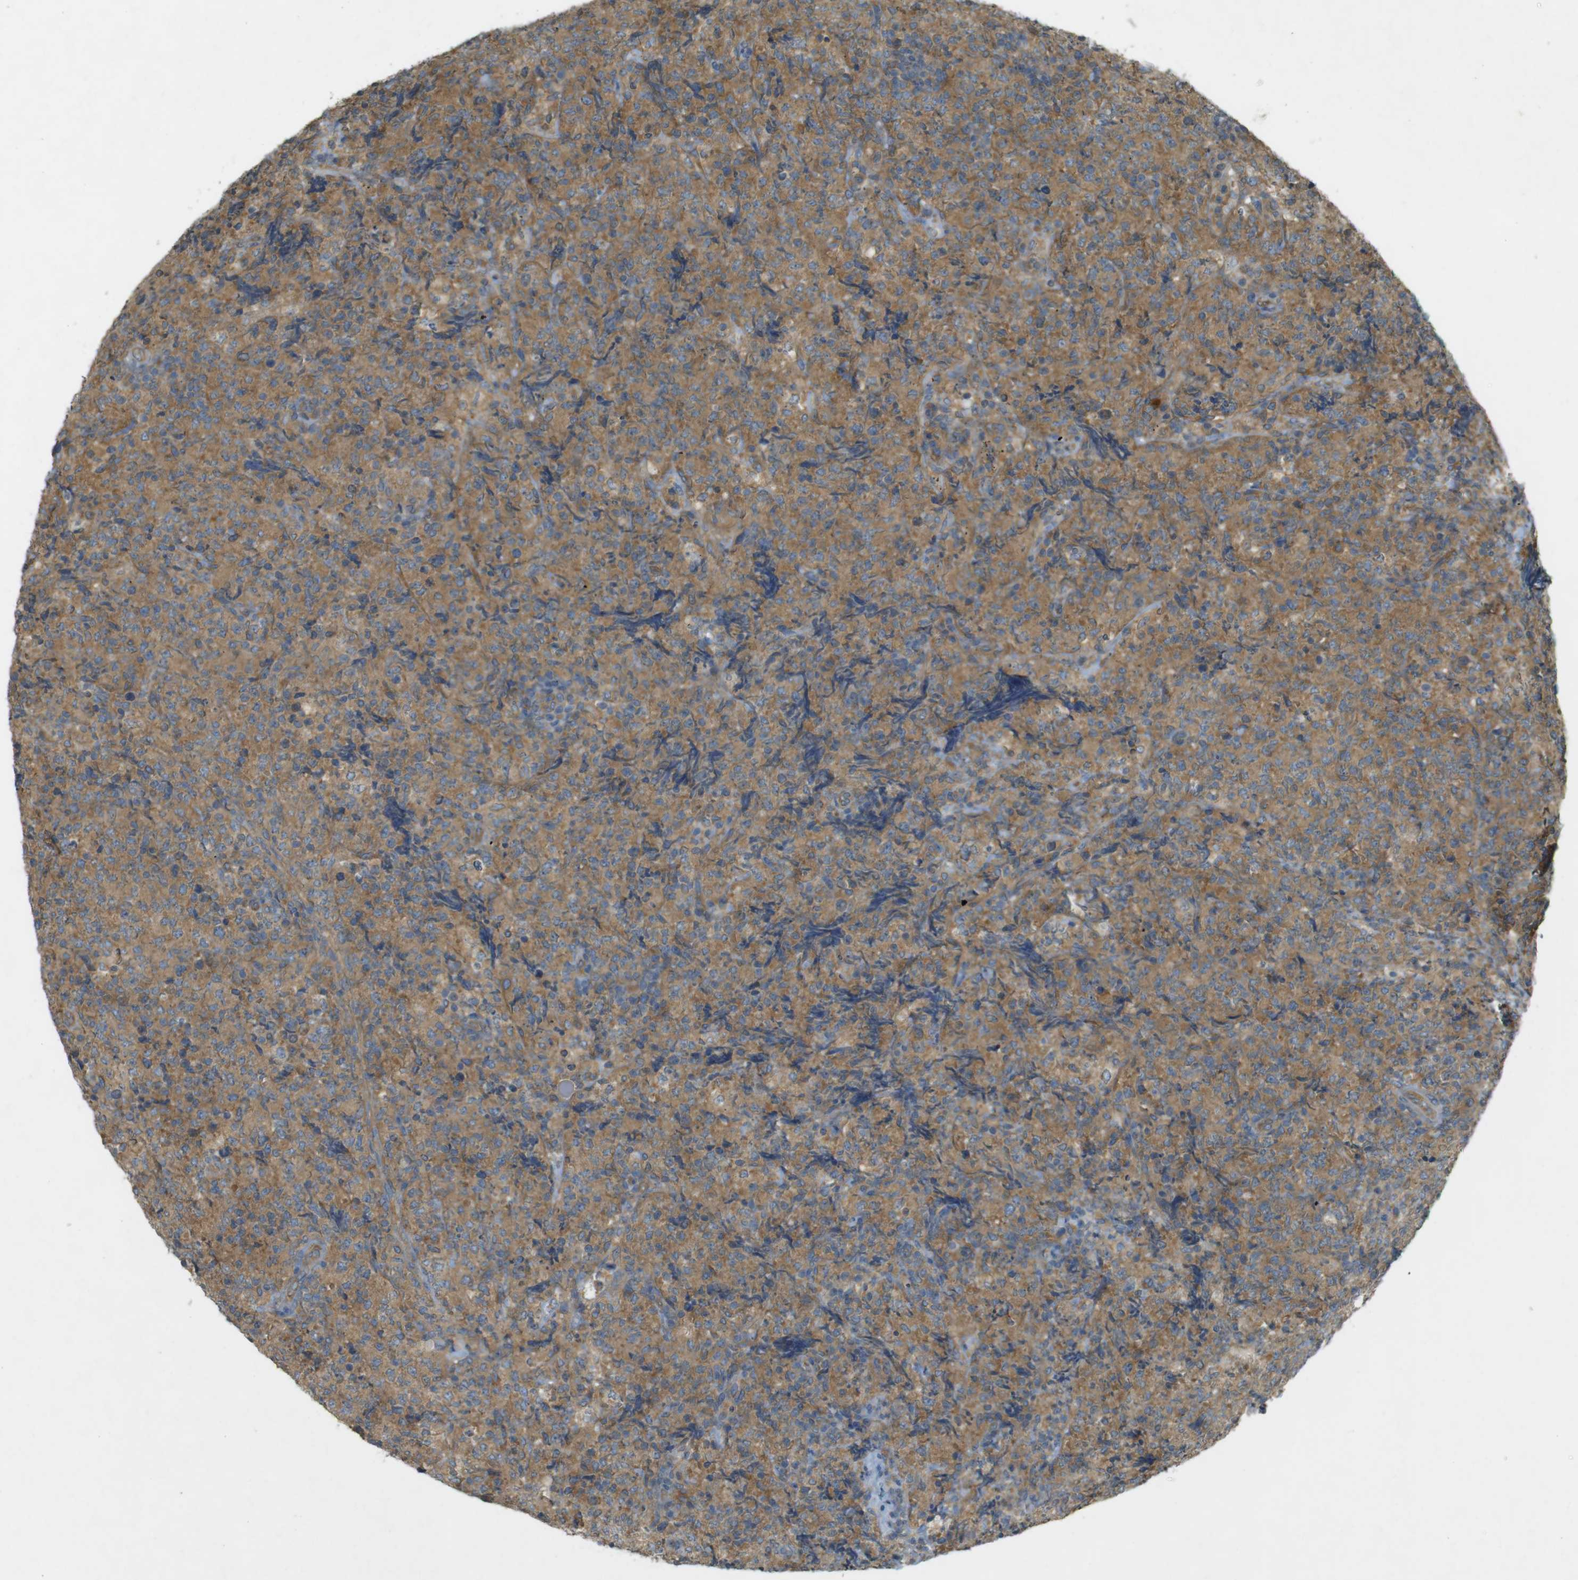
{"staining": {"intensity": "moderate", "quantity": ">75%", "location": "cytoplasmic/membranous"}, "tissue": "lymphoma", "cell_type": "Tumor cells", "image_type": "cancer", "snomed": [{"axis": "morphology", "description": "Malignant lymphoma, non-Hodgkin's type, High grade"}, {"axis": "topography", "description": "Tonsil"}], "caption": "Immunohistochemical staining of human lymphoma reveals medium levels of moderate cytoplasmic/membranous staining in about >75% of tumor cells.", "gene": "KIF5B", "patient": {"sex": "female", "age": 36}}